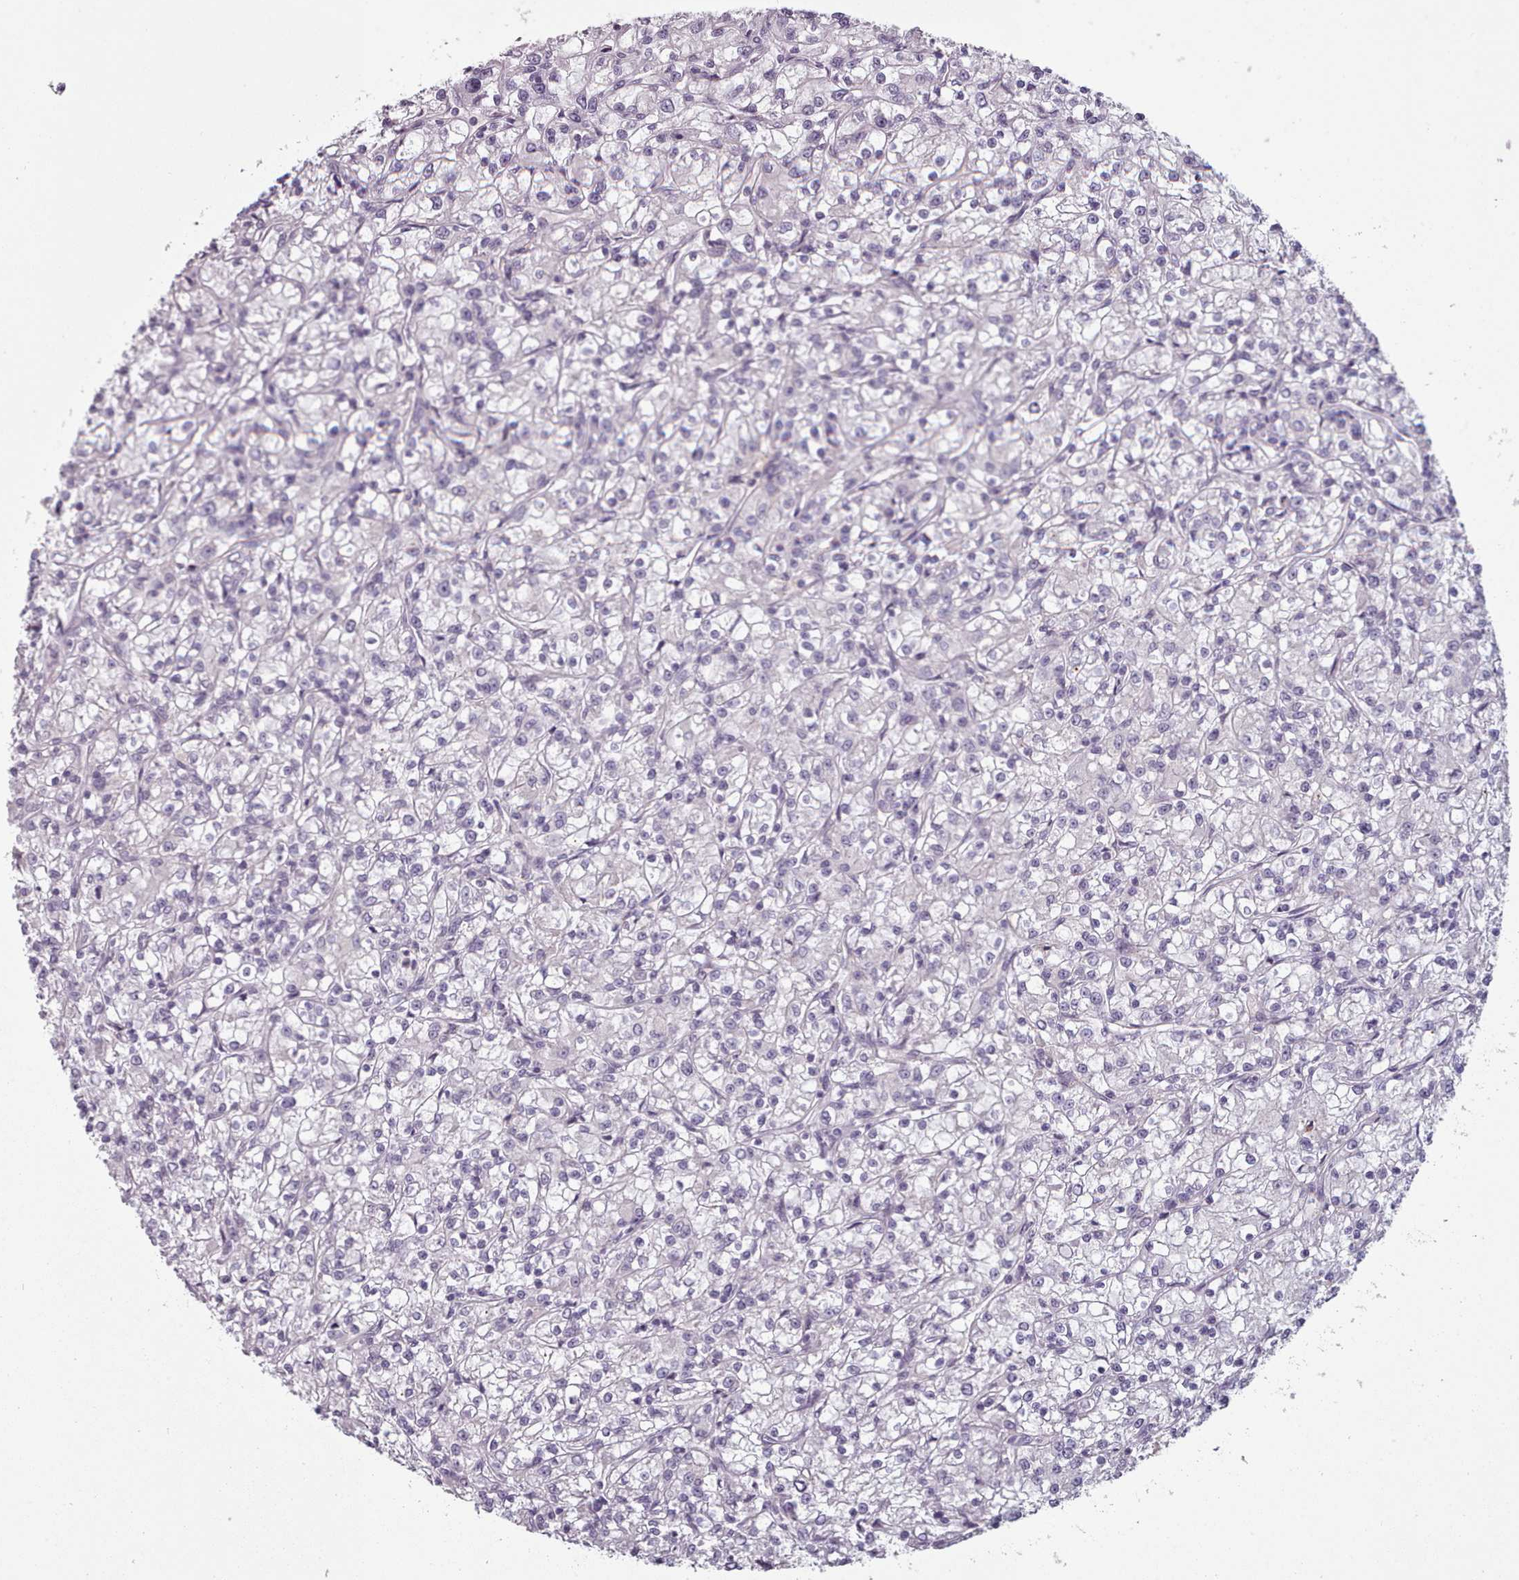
{"staining": {"intensity": "negative", "quantity": "none", "location": "none"}, "tissue": "renal cancer", "cell_type": "Tumor cells", "image_type": "cancer", "snomed": [{"axis": "morphology", "description": "Adenocarcinoma, NOS"}, {"axis": "topography", "description": "Kidney"}], "caption": "There is no significant staining in tumor cells of adenocarcinoma (renal).", "gene": "PBX4", "patient": {"sex": "female", "age": 59}}